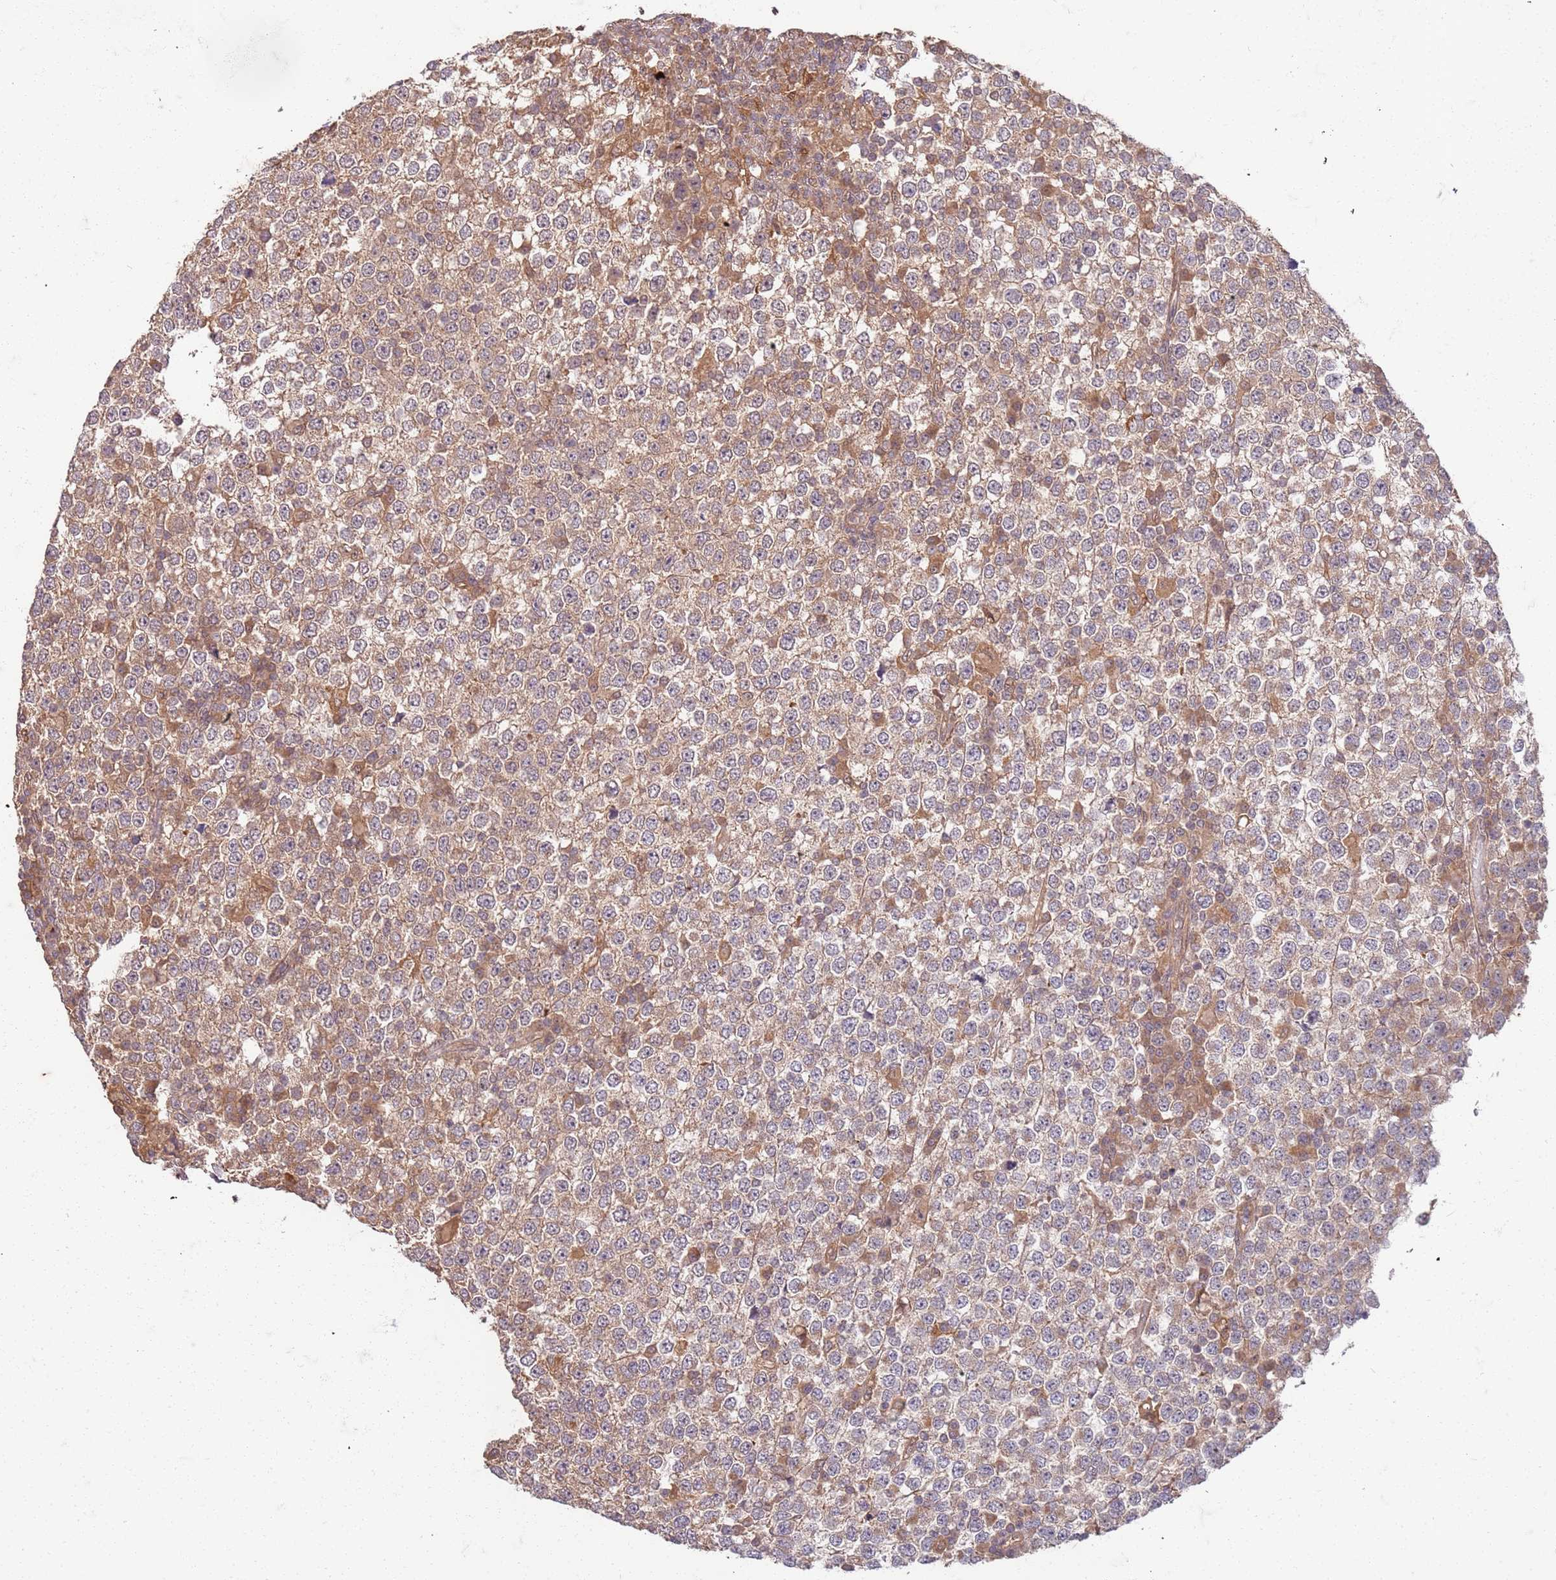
{"staining": {"intensity": "weak", "quantity": "25%-75%", "location": "cytoplasmic/membranous"}, "tissue": "testis cancer", "cell_type": "Tumor cells", "image_type": "cancer", "snomed": [{"axis": "morphology", "description": "Seminoma, NOS"}, {"axis": "topography", "description": "Testis"}], "caption": "IHC micrograph of human seminoma (testis) stained for a protein (brown), which displays low levels of weak cytoplasmic/membranous staining in approximately 25%-75% of tumor cells.", "gene": "UBE3A", "patient": {"sex": "male", "age": 65}}